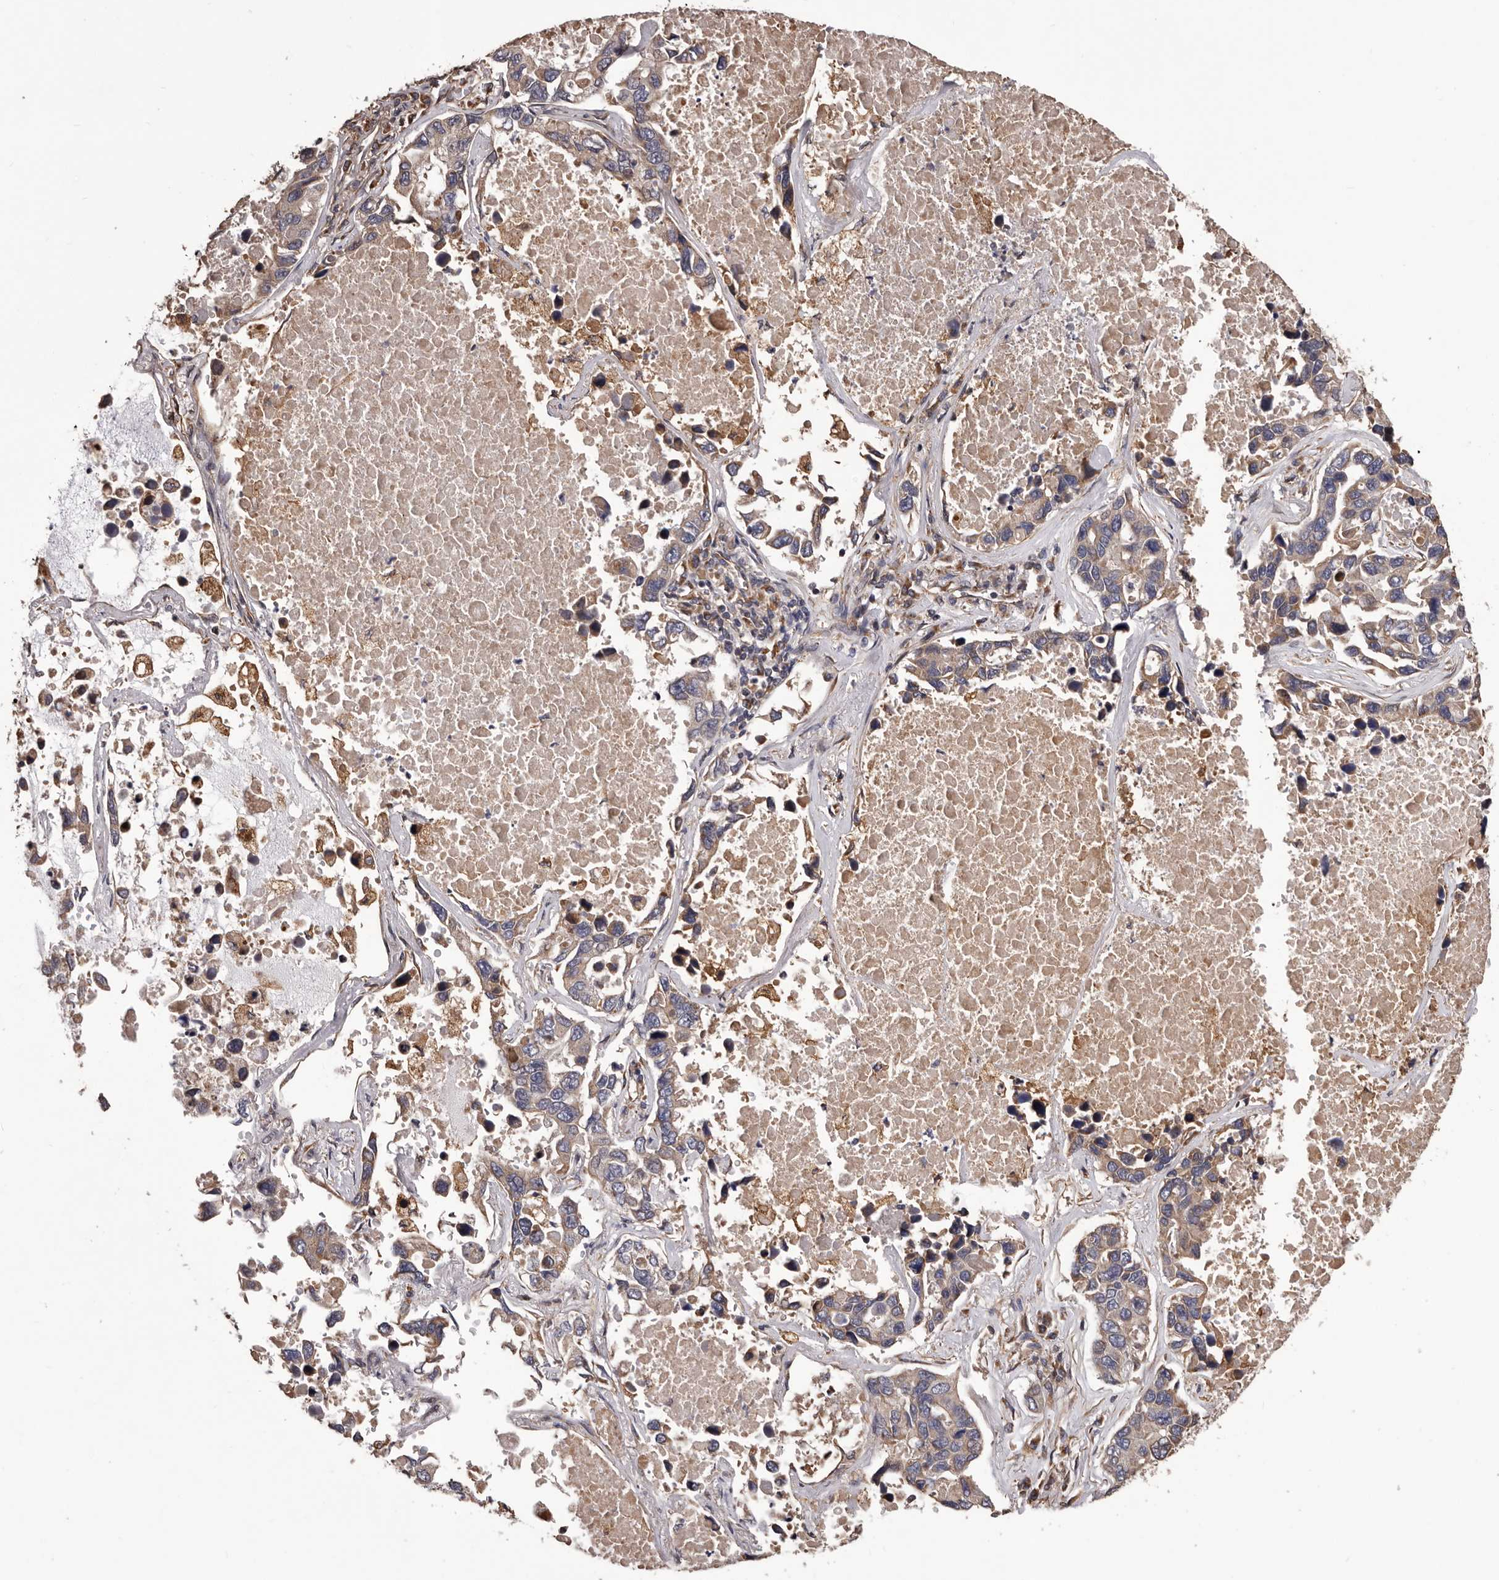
{"staining": {"intensity": "weak", "quantity": ">75%", "location": "cytoplasmic/membranous"}, "tissue": "lung cancer", "cell_type": "Tumor cells", "image_type": "cancer", "snomed": [{"axis": "morphology", "description": "Adenocarcinoma, NOS"}, {"axis": "topography", "description": "Lung"}], "caption": "Human adenocarcinoma (lung) stained for a protein (brown) exhibits weak cytoplasmic/membranous positive positivity in about >75% of tumor cells.", "gene": "CEP104", "patient": {"sex": "male", "age": 64}}